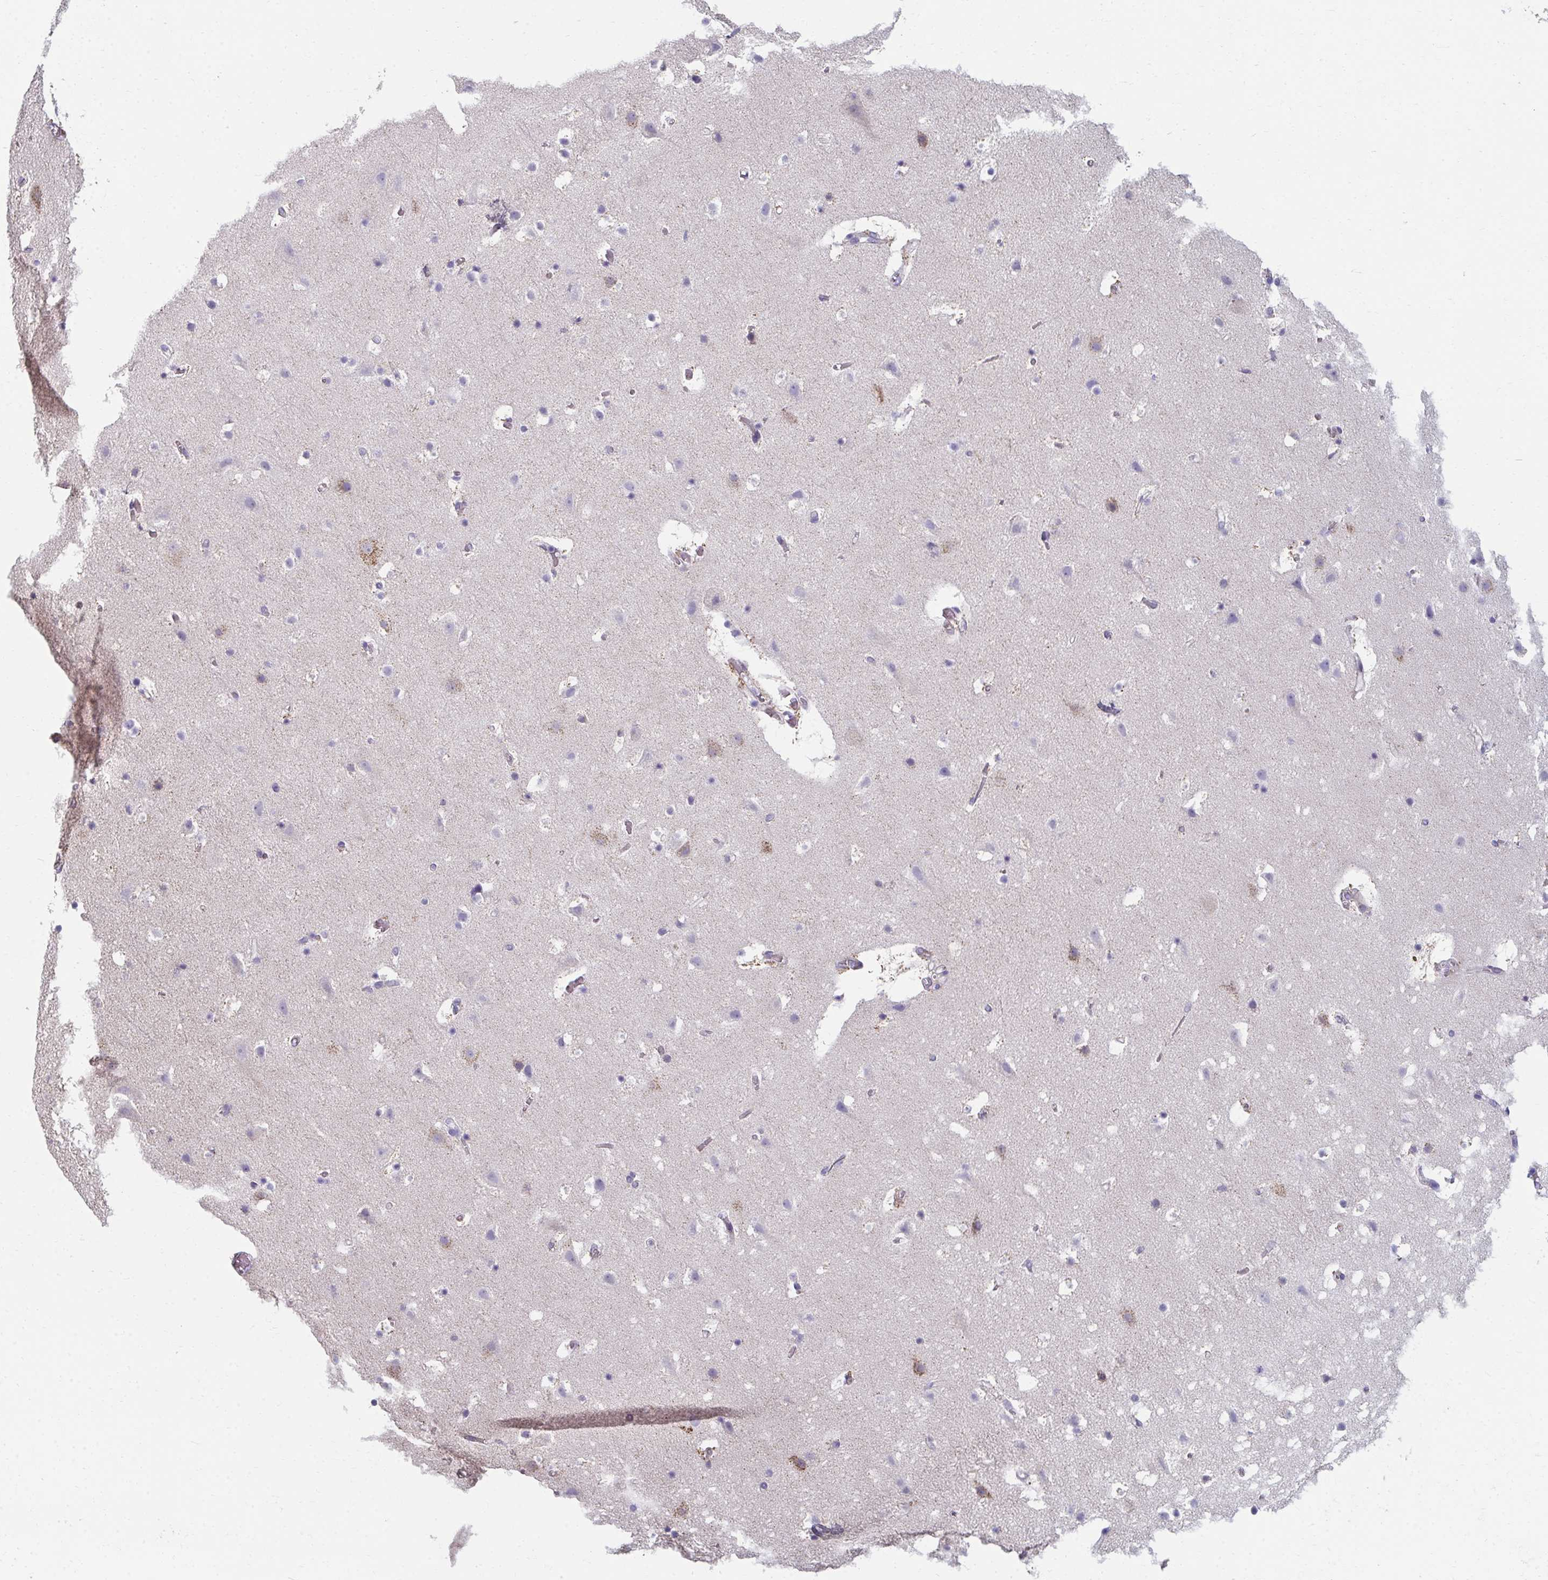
{"staining": {"intensity": "negative", "quantity": "none", "location": "none"}, "tissue": "cerebral cortex", "cell_type": "Endothelial cells", "image_type": "normal", "snomed": [{"axis": "morphology", "description": "Normal tissue, NOS"}, {"axis": "topography", "description": "Cerebral cortex"}], "caption": "This is an IHC image of unremarkable human cerebral cortex. There is no expression in endothelial cells.", "gene": "EIF1AD", "patient": {"sex": "female", "age": 42}}